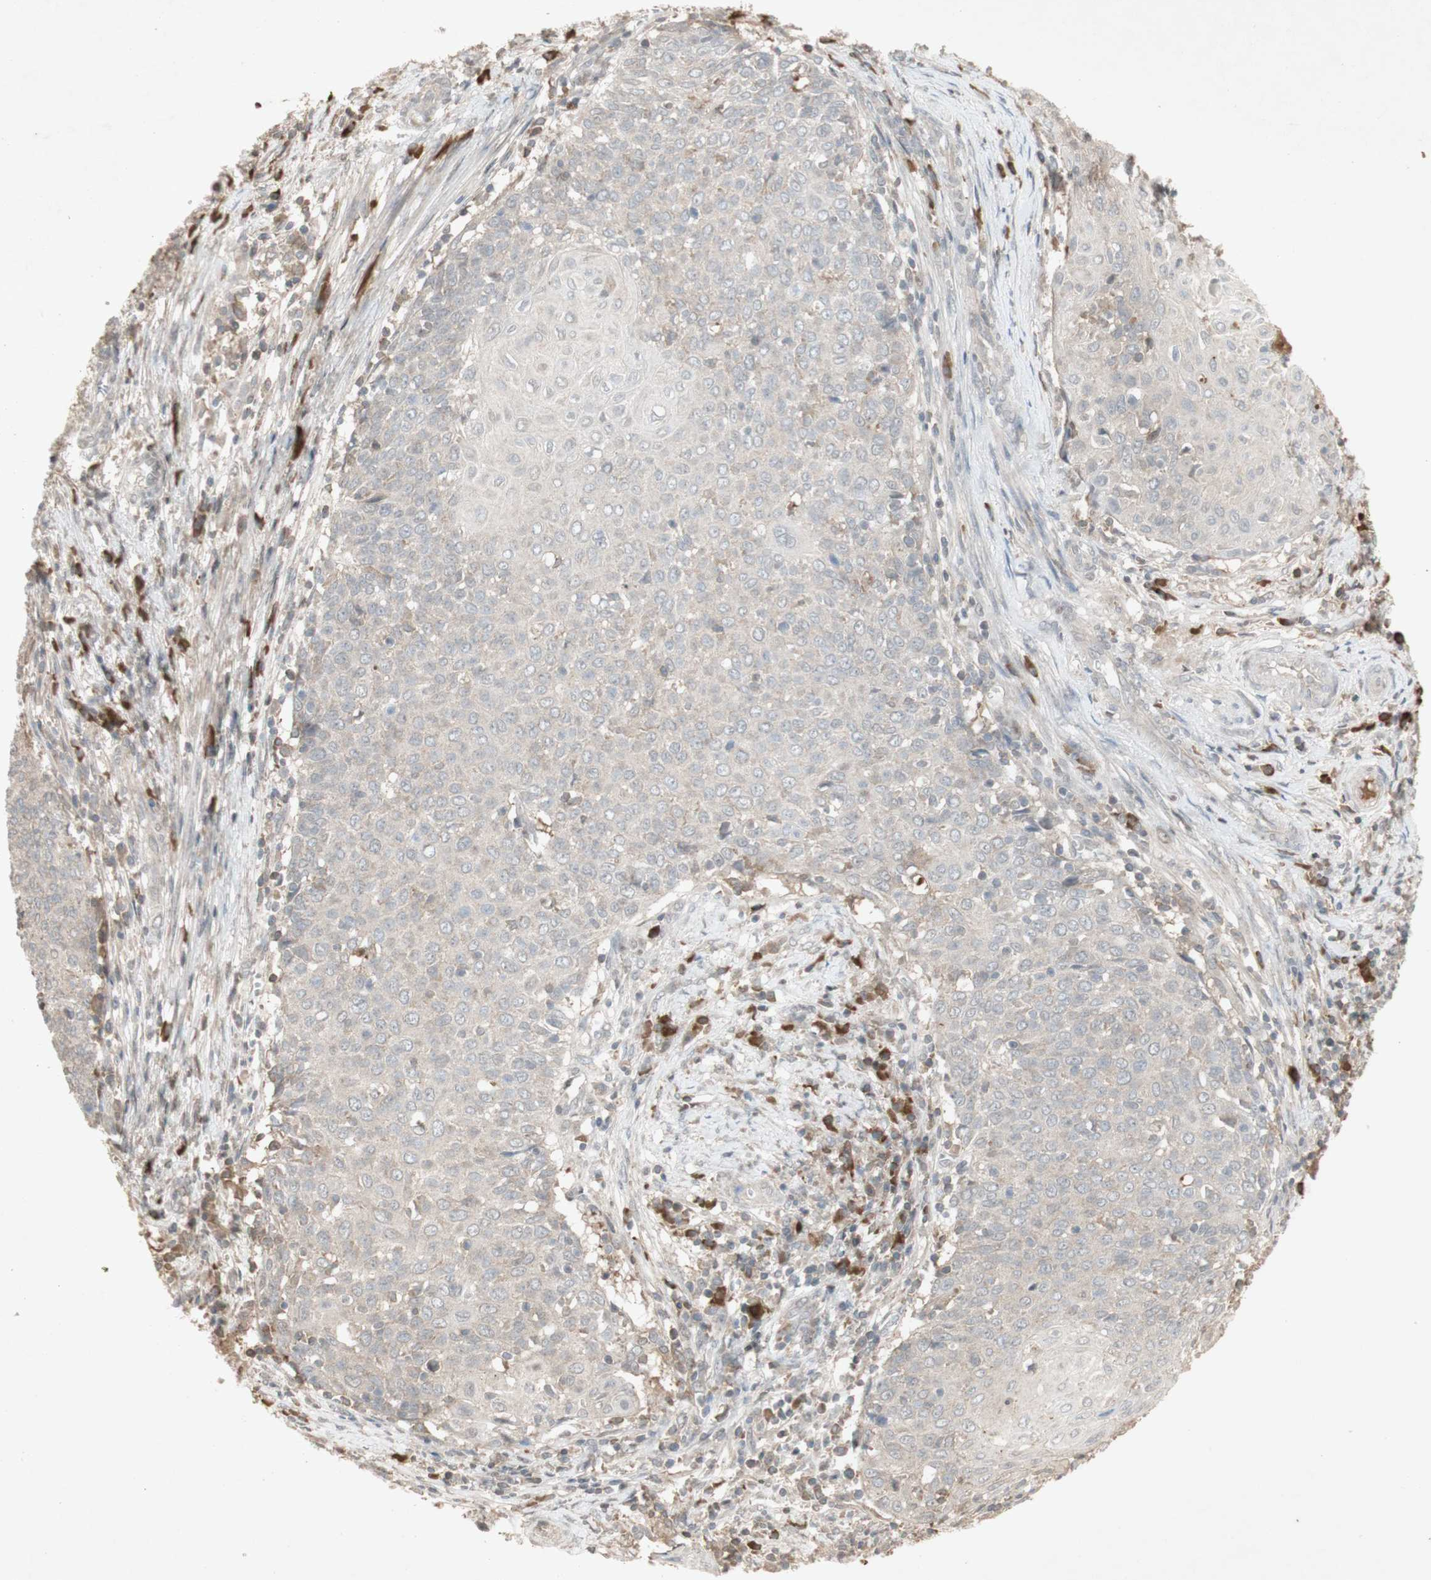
{"staining": {"intensity": "negative", "quantity": "none", "location": "none"}, "tissue": "cervical cancer", "cell_type": "Tumor cells", "image_type": "cancer", "snomed": [{"axis": "morphology", "description": "Squamous cell carcinoma, NOS"}, {"axis": "topography", "description": "Cervix"}], "caption": "A histopathology image of cervical squamous cell carcinoma stained for a protein reveals no brown staining in tumor cells.", "gene": "NRG4", "patient": {"sex": "female", "age": 39}}